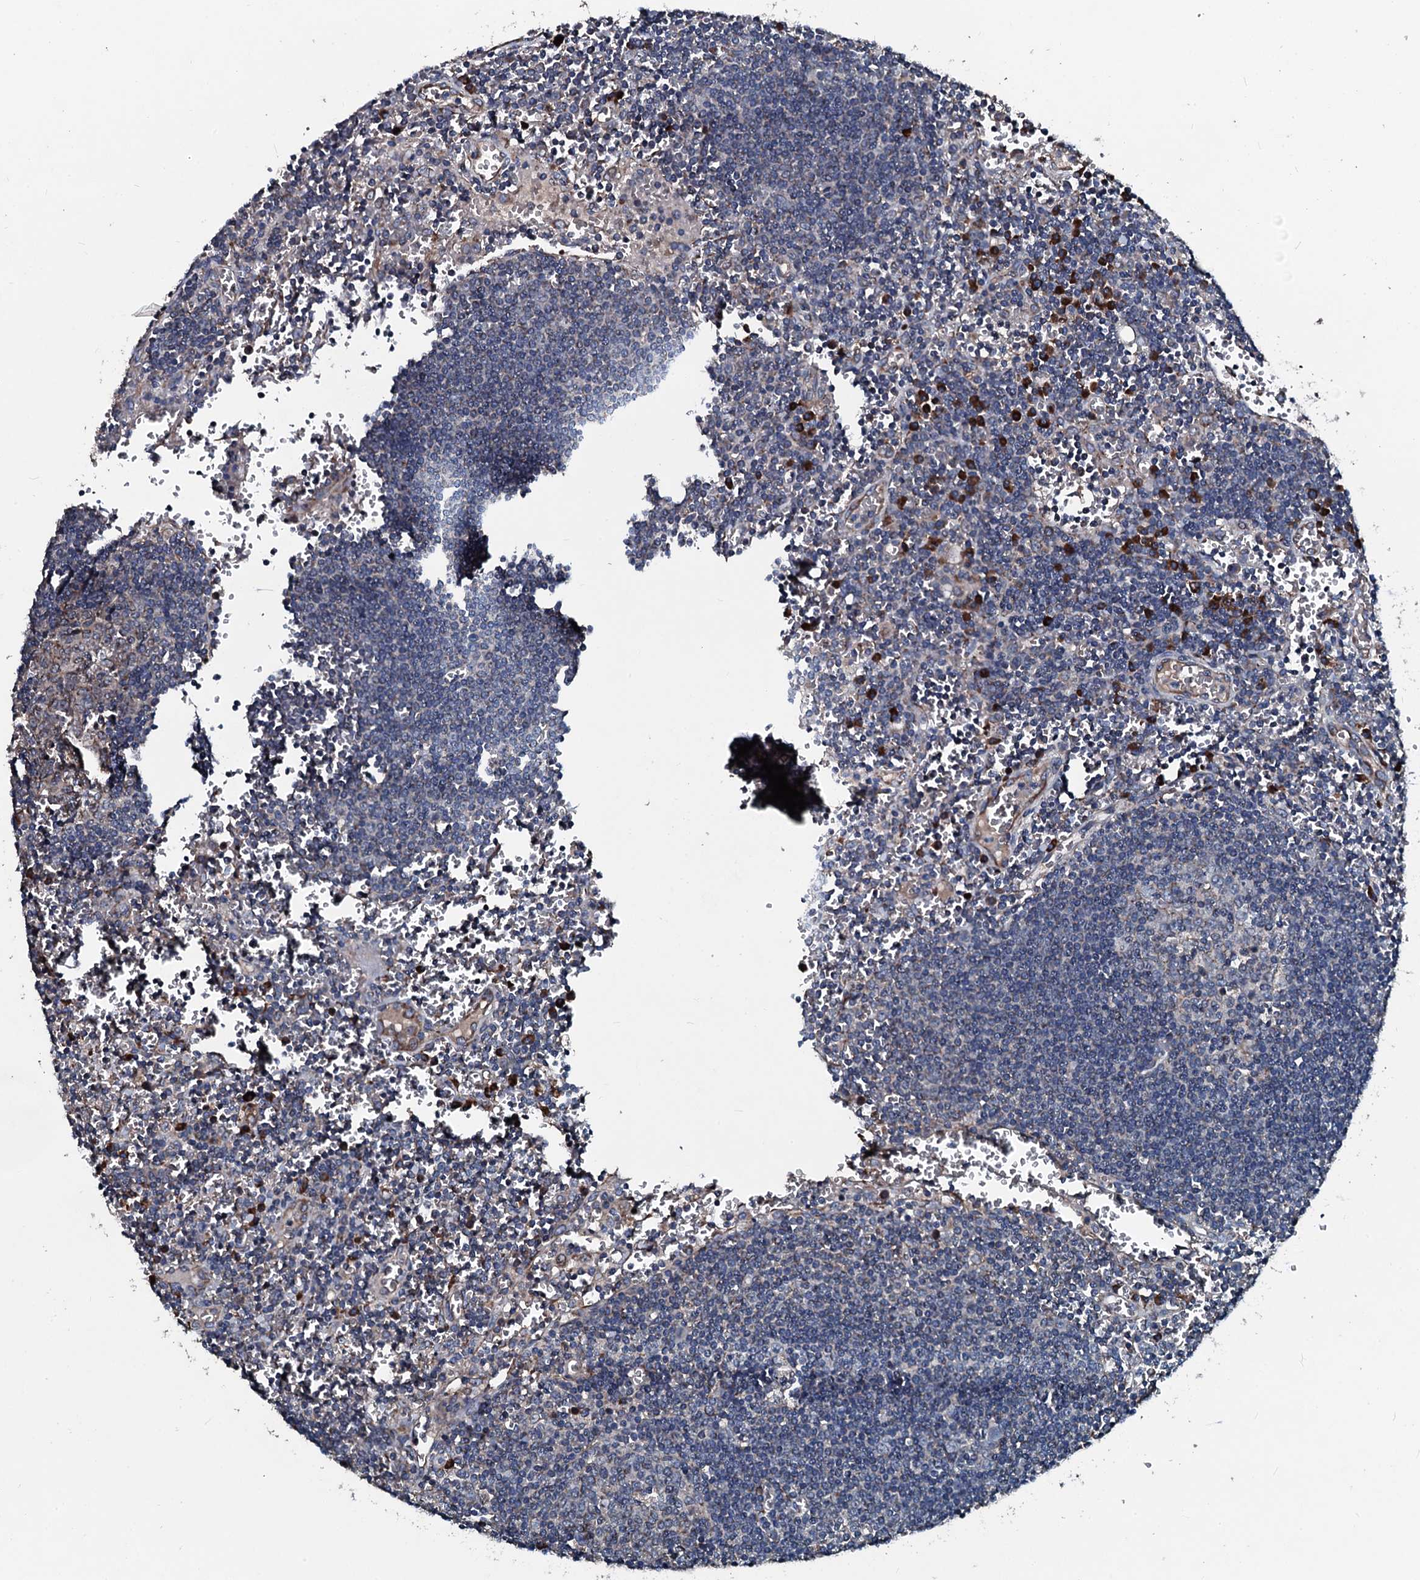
{"staining": {"intensity": "weak", "quantity": "<25%", "location": "cytoplasmic/membranous"}, "tissue": "lymph node", "cell_type": "Germinal center cells", "image_type": "normal", "snomed": [{"axis": "morphology", "description": "Normal tissue, NOS"}, {"axis": "topography", "description": "Lymph node"}], "caption": "Immunohistochemistry of benign human lymph node displays no staining in germinal center cells. (DAB (3,3'-diaminobenzidine) IHC visualized using brightfield microscopy, high magnification).", "gene": "ACSS3", "patient": {"sex": "female", "age": 73}}